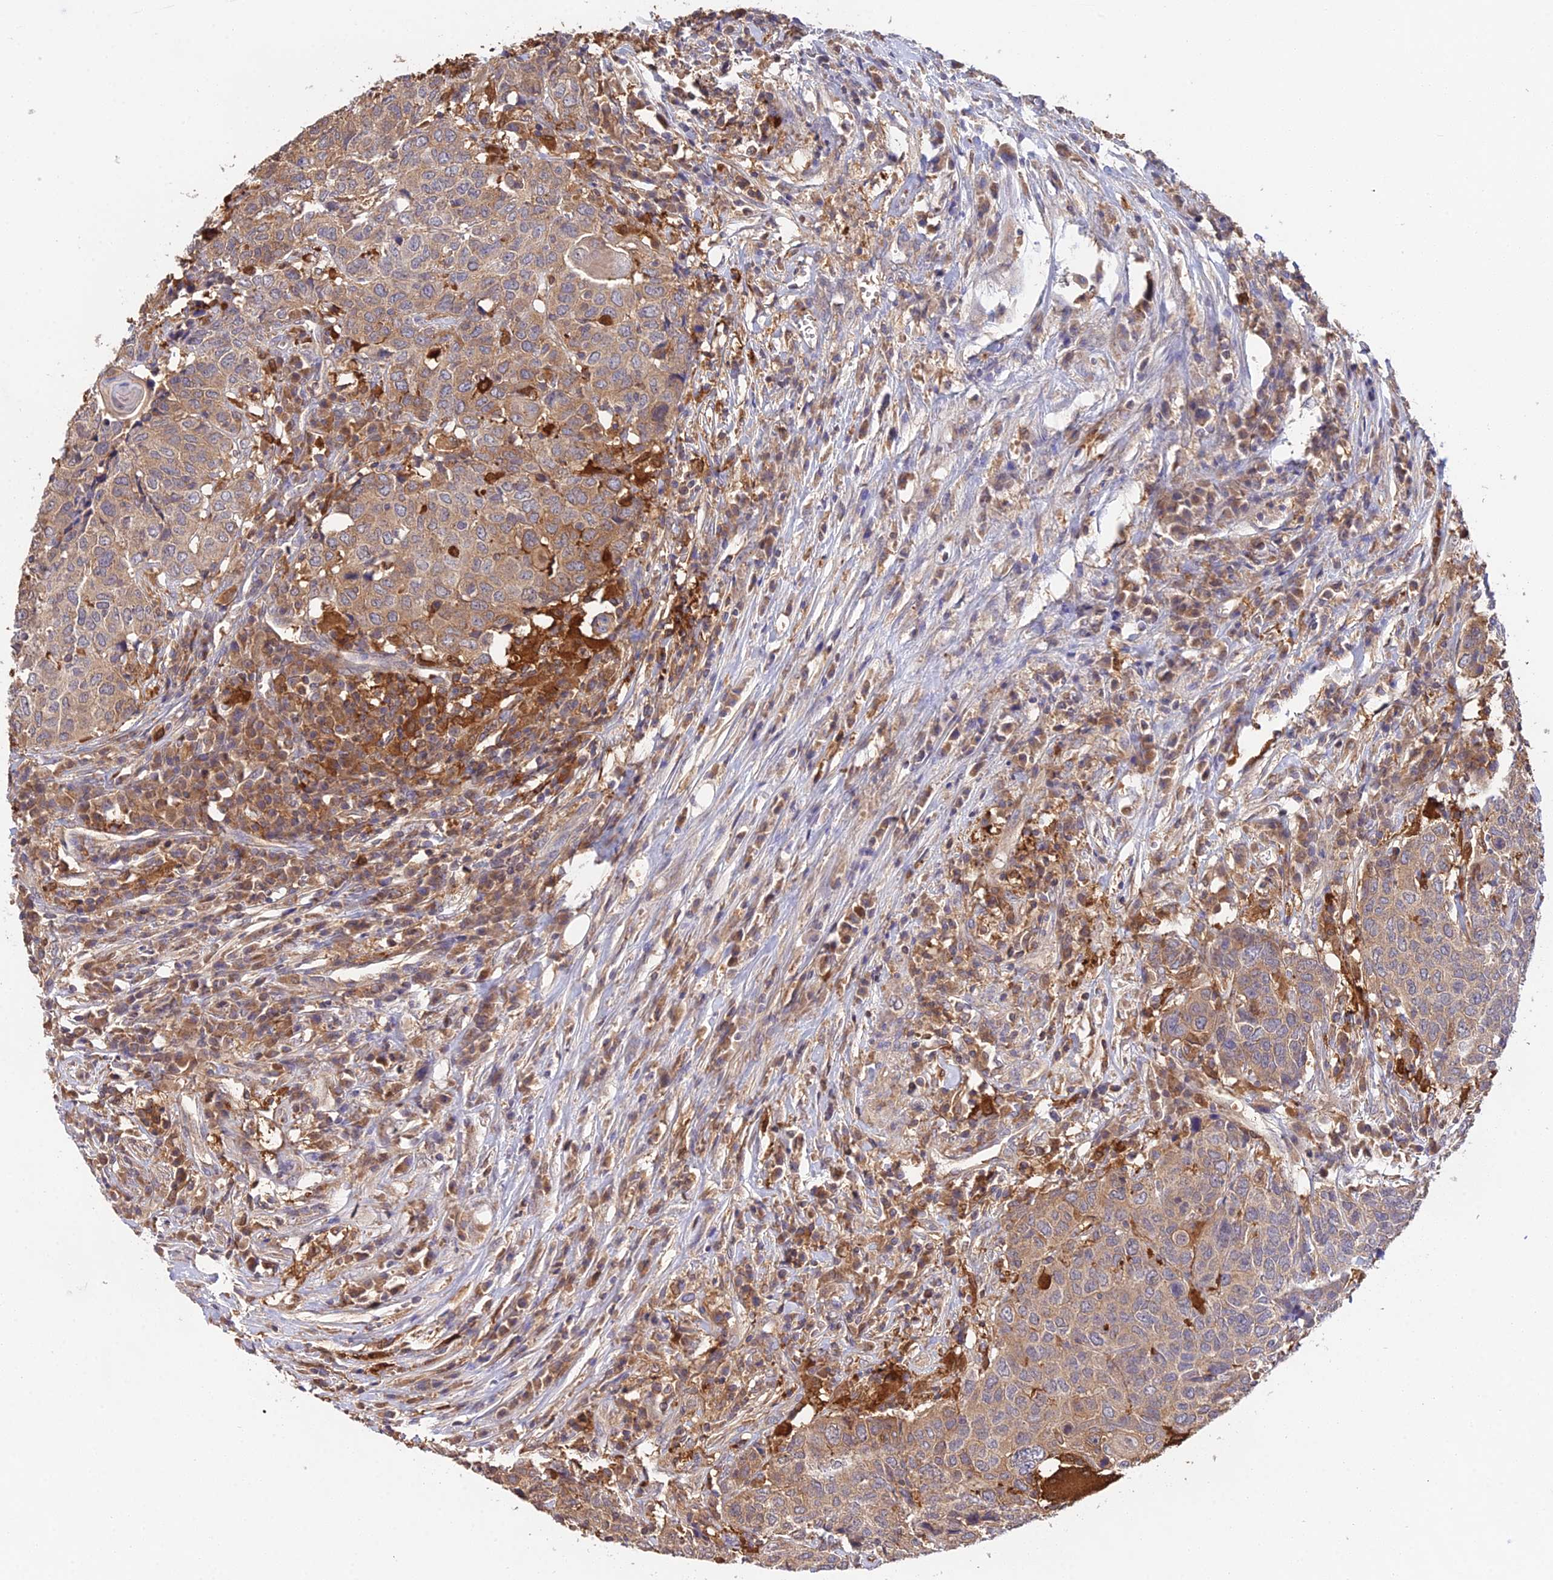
{"staining": {"intensity": "moderate", "quantity": "25%-75%", "location": "cytoplasmic/membranous"}, "tissue": "head and neck cancer", "cell_type": "Tumor cells", "image_type": "cancer", "snomed": [{"axis": "morphology", "description": "Squamous cell carcinoma, NOS"}, {"axis": "topography", "description": "Head-Neck"}], "caption": "Head and neck cancer (squamous cell carcinoma) stained with DAB immunohistochemistry (IHC) demonstrates medium levels of moderate cytoplasmic/membranous expression in approximately 25%-75% of tumor cells.", "gene": "FBP1", "patient": {"sex": "male", "age": 66}}